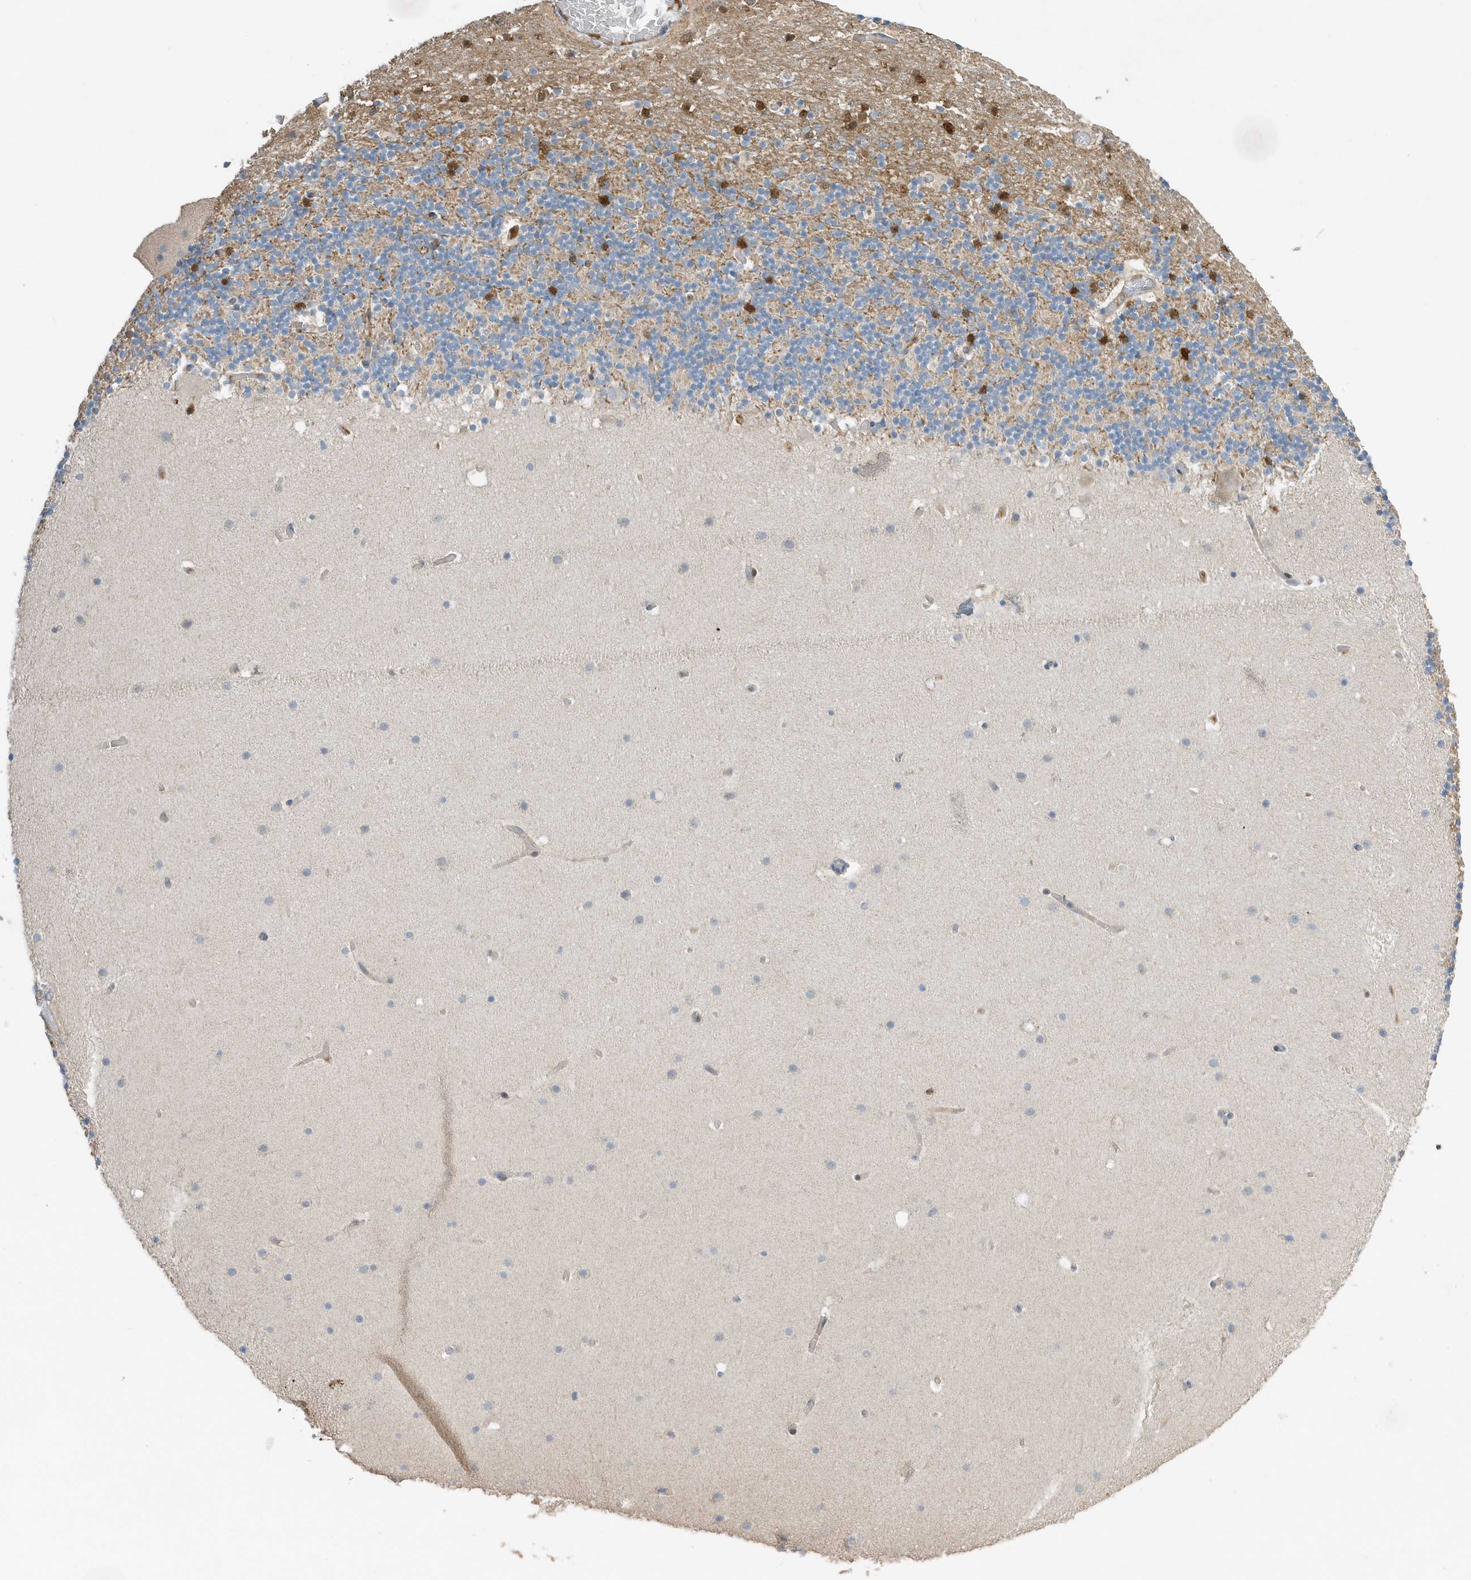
{"staining": {"intensity": "moderate", "quantity": "<25%", "location": "cytoplasmic/membranous,nuclear"}, "tissue": "cerebellum", "cell_type": "Cells in granular layer", "image_type": "normal", "snomed": [{"axis": "morphology", "description": "Normal tissue, NOS"}, {"axis": "topography", "description": "Cerebellum"}], "caption": "Cerebellum stained with a brown dye displays moderate cytoplasmic/membranous,nuclear positive expression in approximately <25% of cells in granular layer.", "gene": "USP53", "patient": {"sex": "male", "age": 57}}